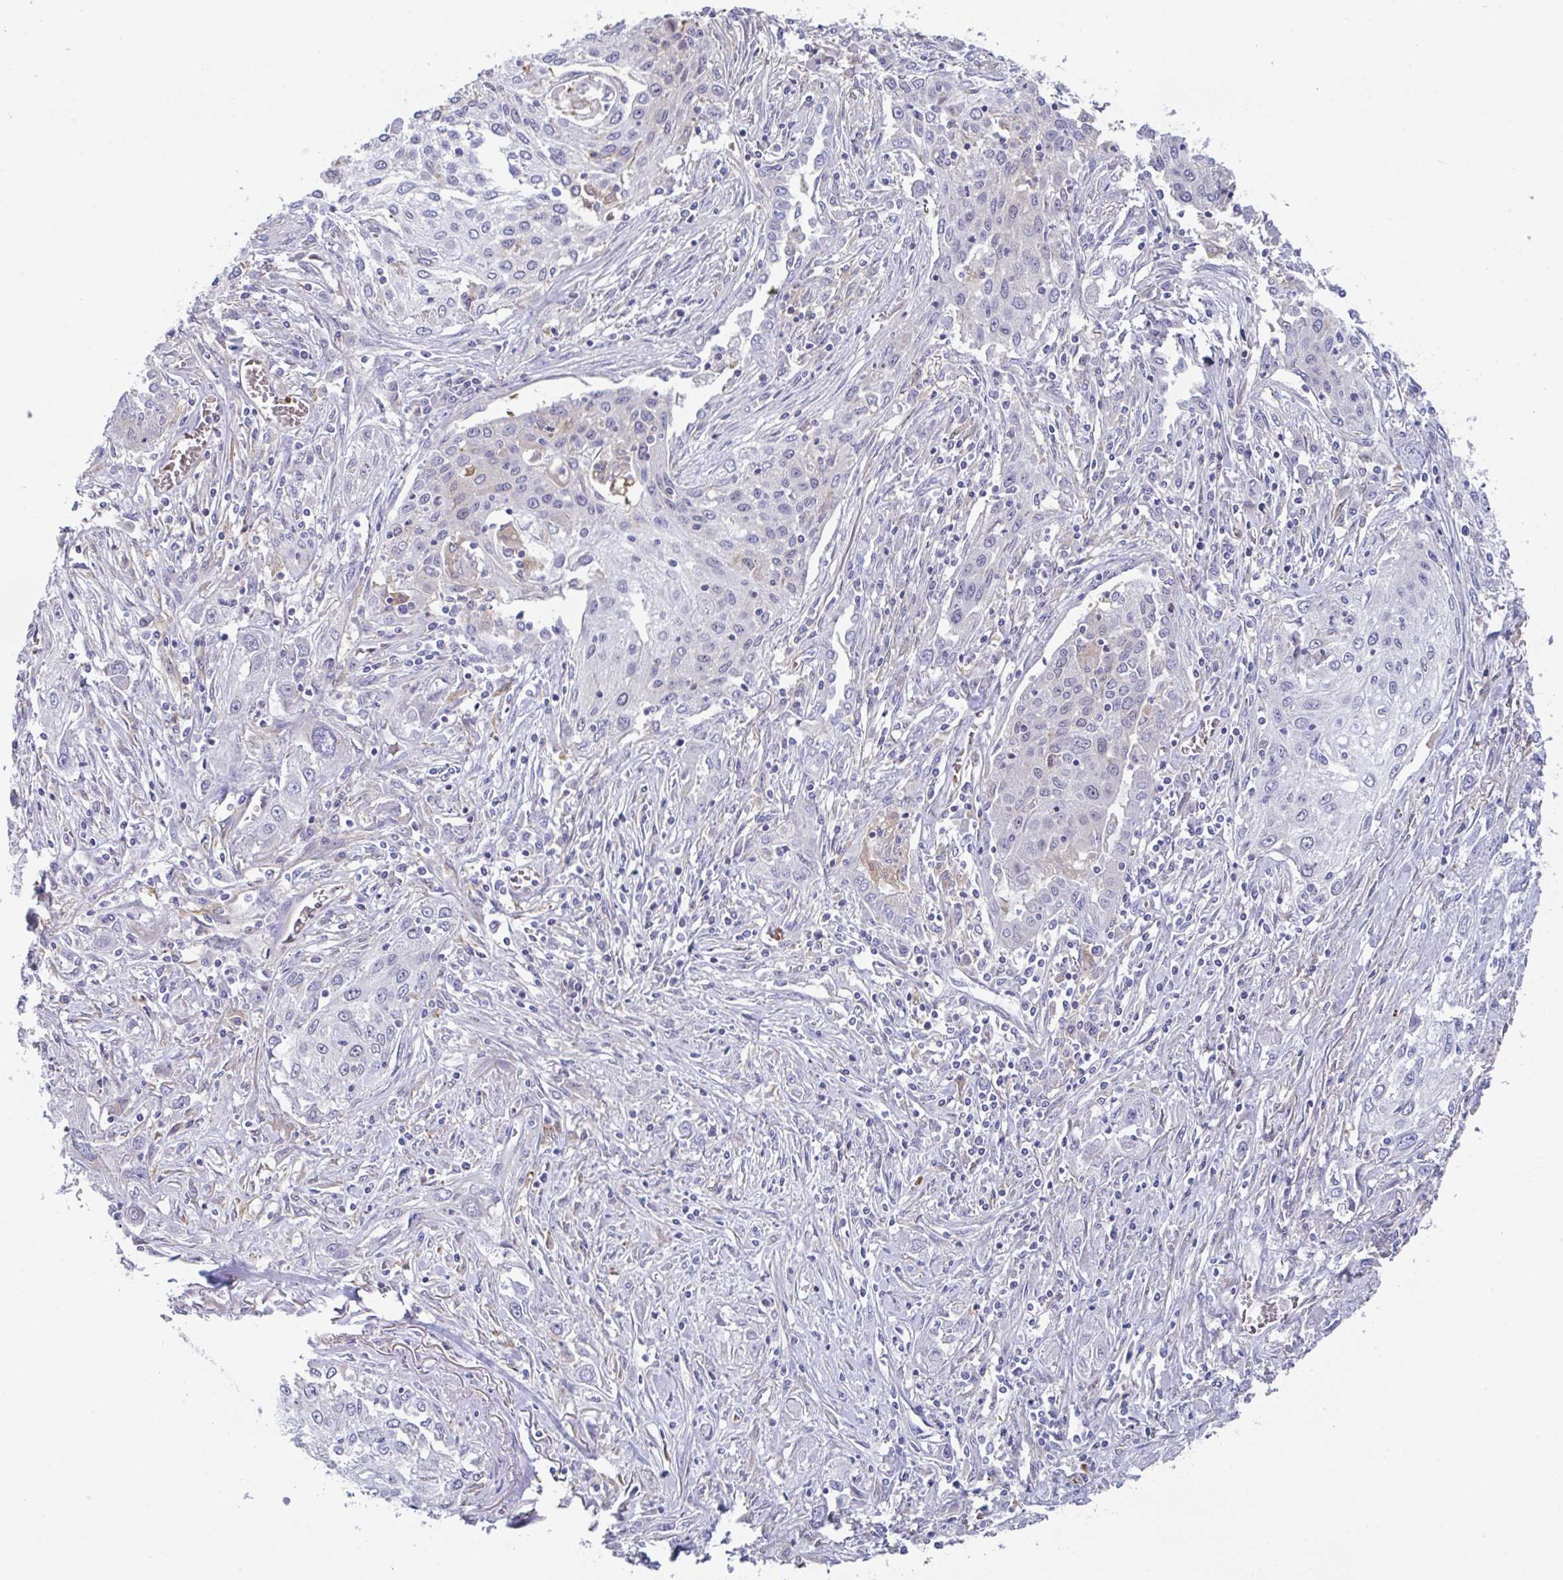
{"staining": {"intensity": "negative", "quantity": "none", "location": "none"}, "tissue": "lung cancer", "cell_type": "Tumor cells", "image_type": "cancer", "snomed": [{"axis": "morphology", "description": "Squamous cell carcinoma, NOS"}, {"axis": "topography", "description": "Lung"}], "caption": "Immunohistochemical staining of human lung cancer reveals no significant staining in tumor cells.", "gene": "TFAP2C", "patient": {"sex": "female", "age": 69}}